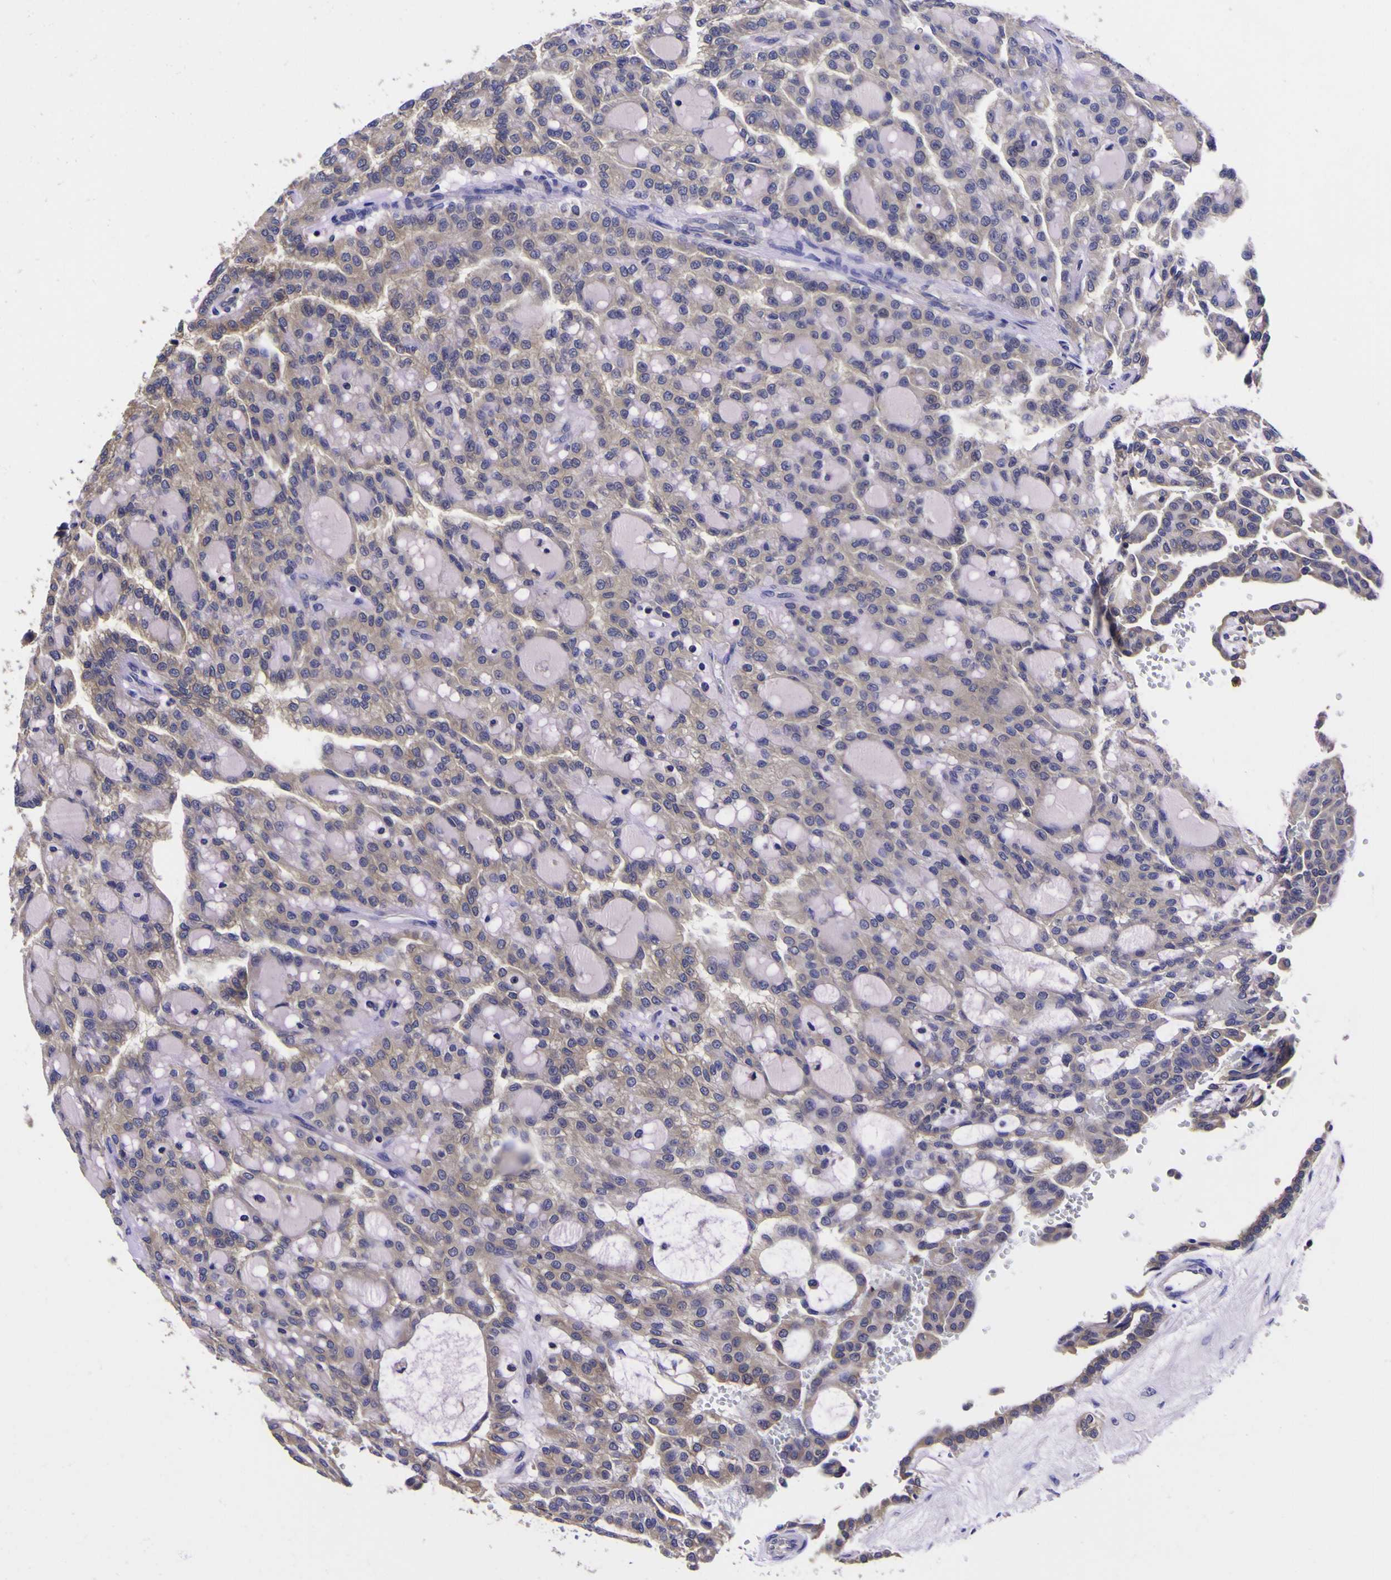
{"staining": {"intensity": "weak", "quantity": "25%-75%", "location": "cytoplasmic/membranous"}, "tissue": "renal cancer", "cell_type": "Tumor cells", "image_type": "cancer", "snomed": [{"axis": "morphology", "description": "Adenocarcinoma, NOS"}, {"axis": "topography", "description": "Kidney"}], "caption": "There is low levels of weak cytoplasmic/membranous positivity in tumor cells of adenocarcinoma (renal), as demonstrated by immunohistochemical staining (brown color).", "gene": "MAPK14", "patient": {"sex": "male", "age": 63}}